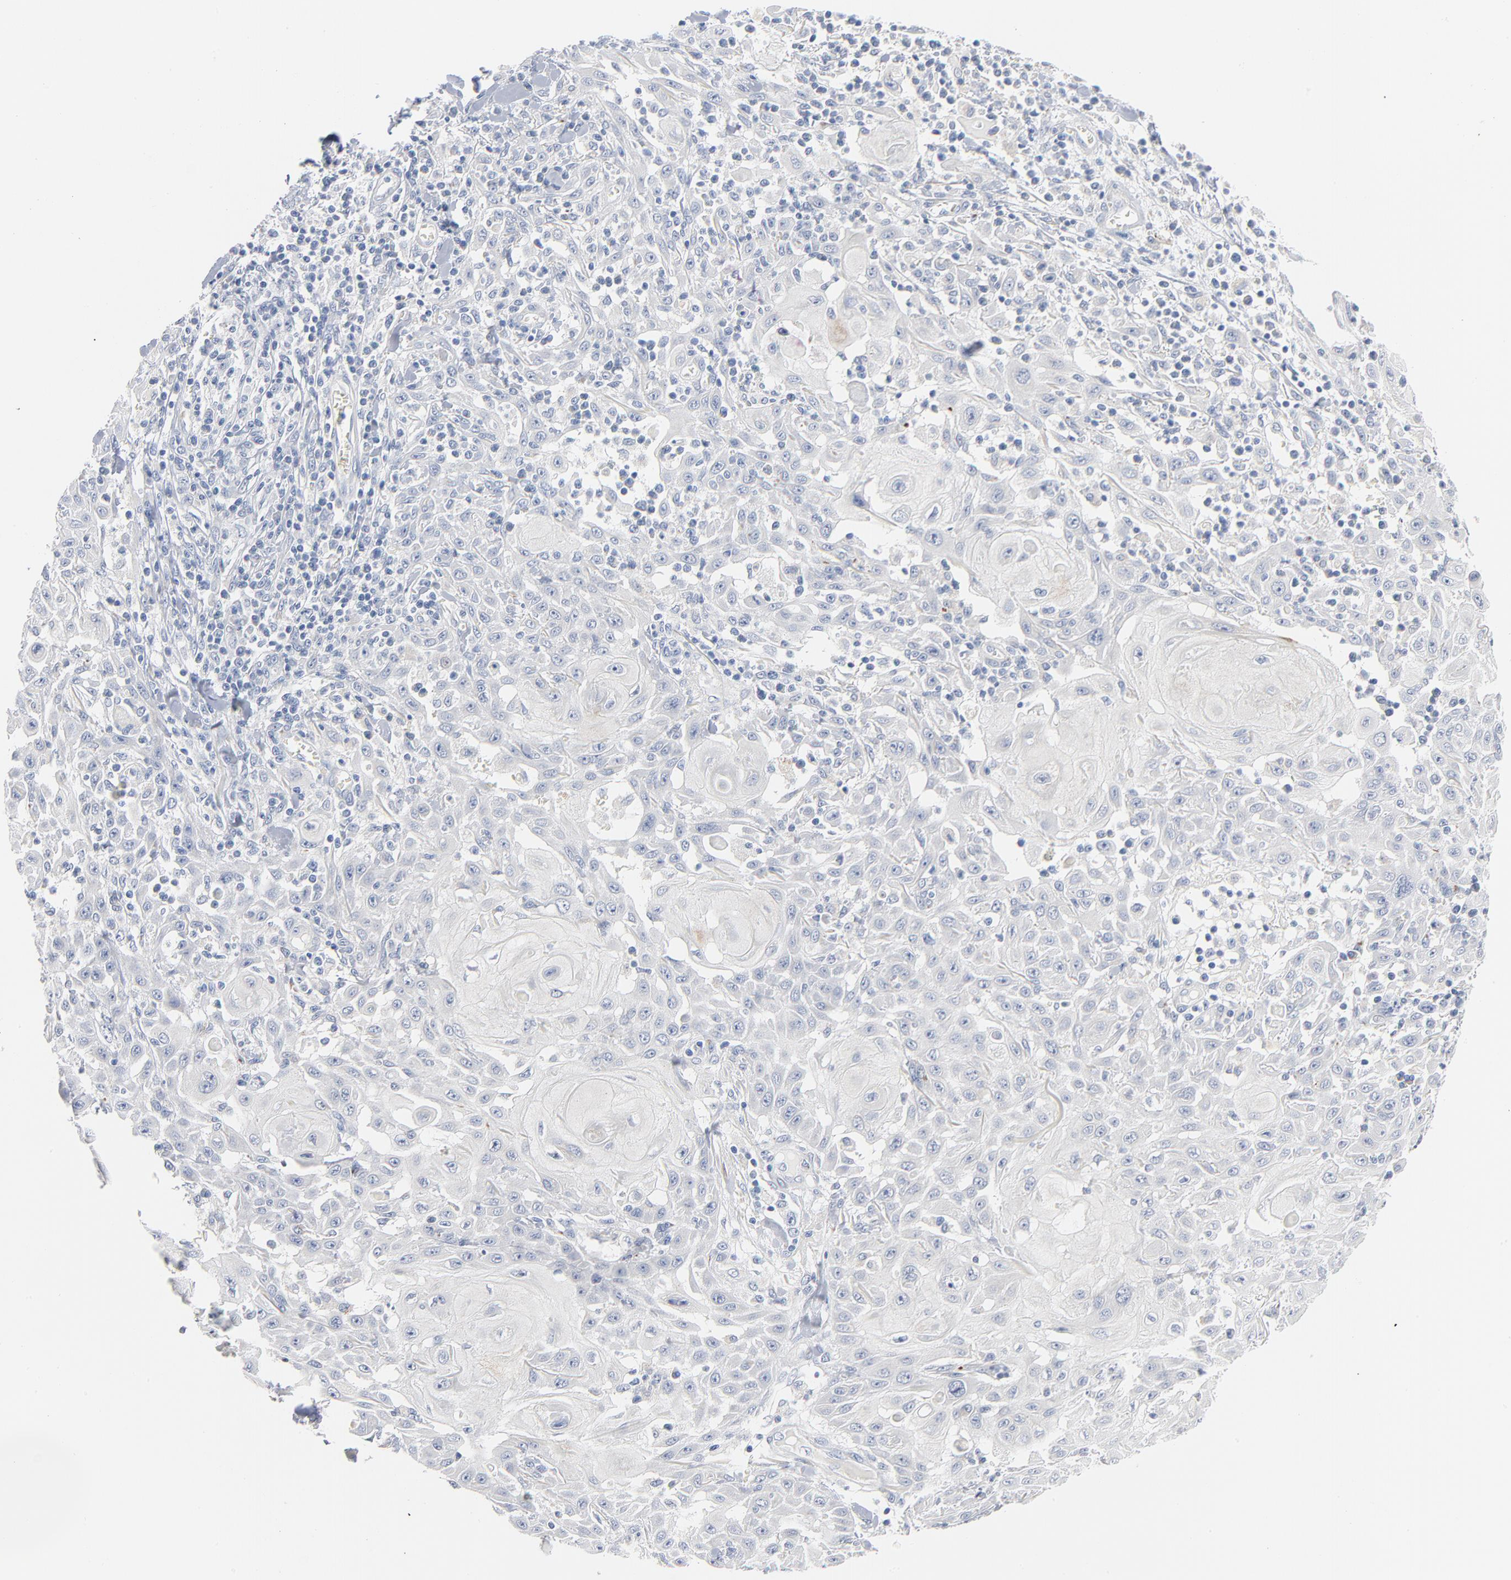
{"staining": {"intensity": "negative", "quantity": "none", "location": "none"}, "tissue": "skin cancer", "cell_type": "Tumor cells", "image_type": "cancer", "snomed": [{"axis": "morphology", "description": "Squamous cell carcinoma, NOS"}, {"axis": "topography", "description": "Skin"}], "caption": "Micrograph shows no protein positivity in tumor cells of squamous cell carcinoma (skin) tissue.", "gene": "IFT43", "patient": {"sex": "male", "age": 24}}